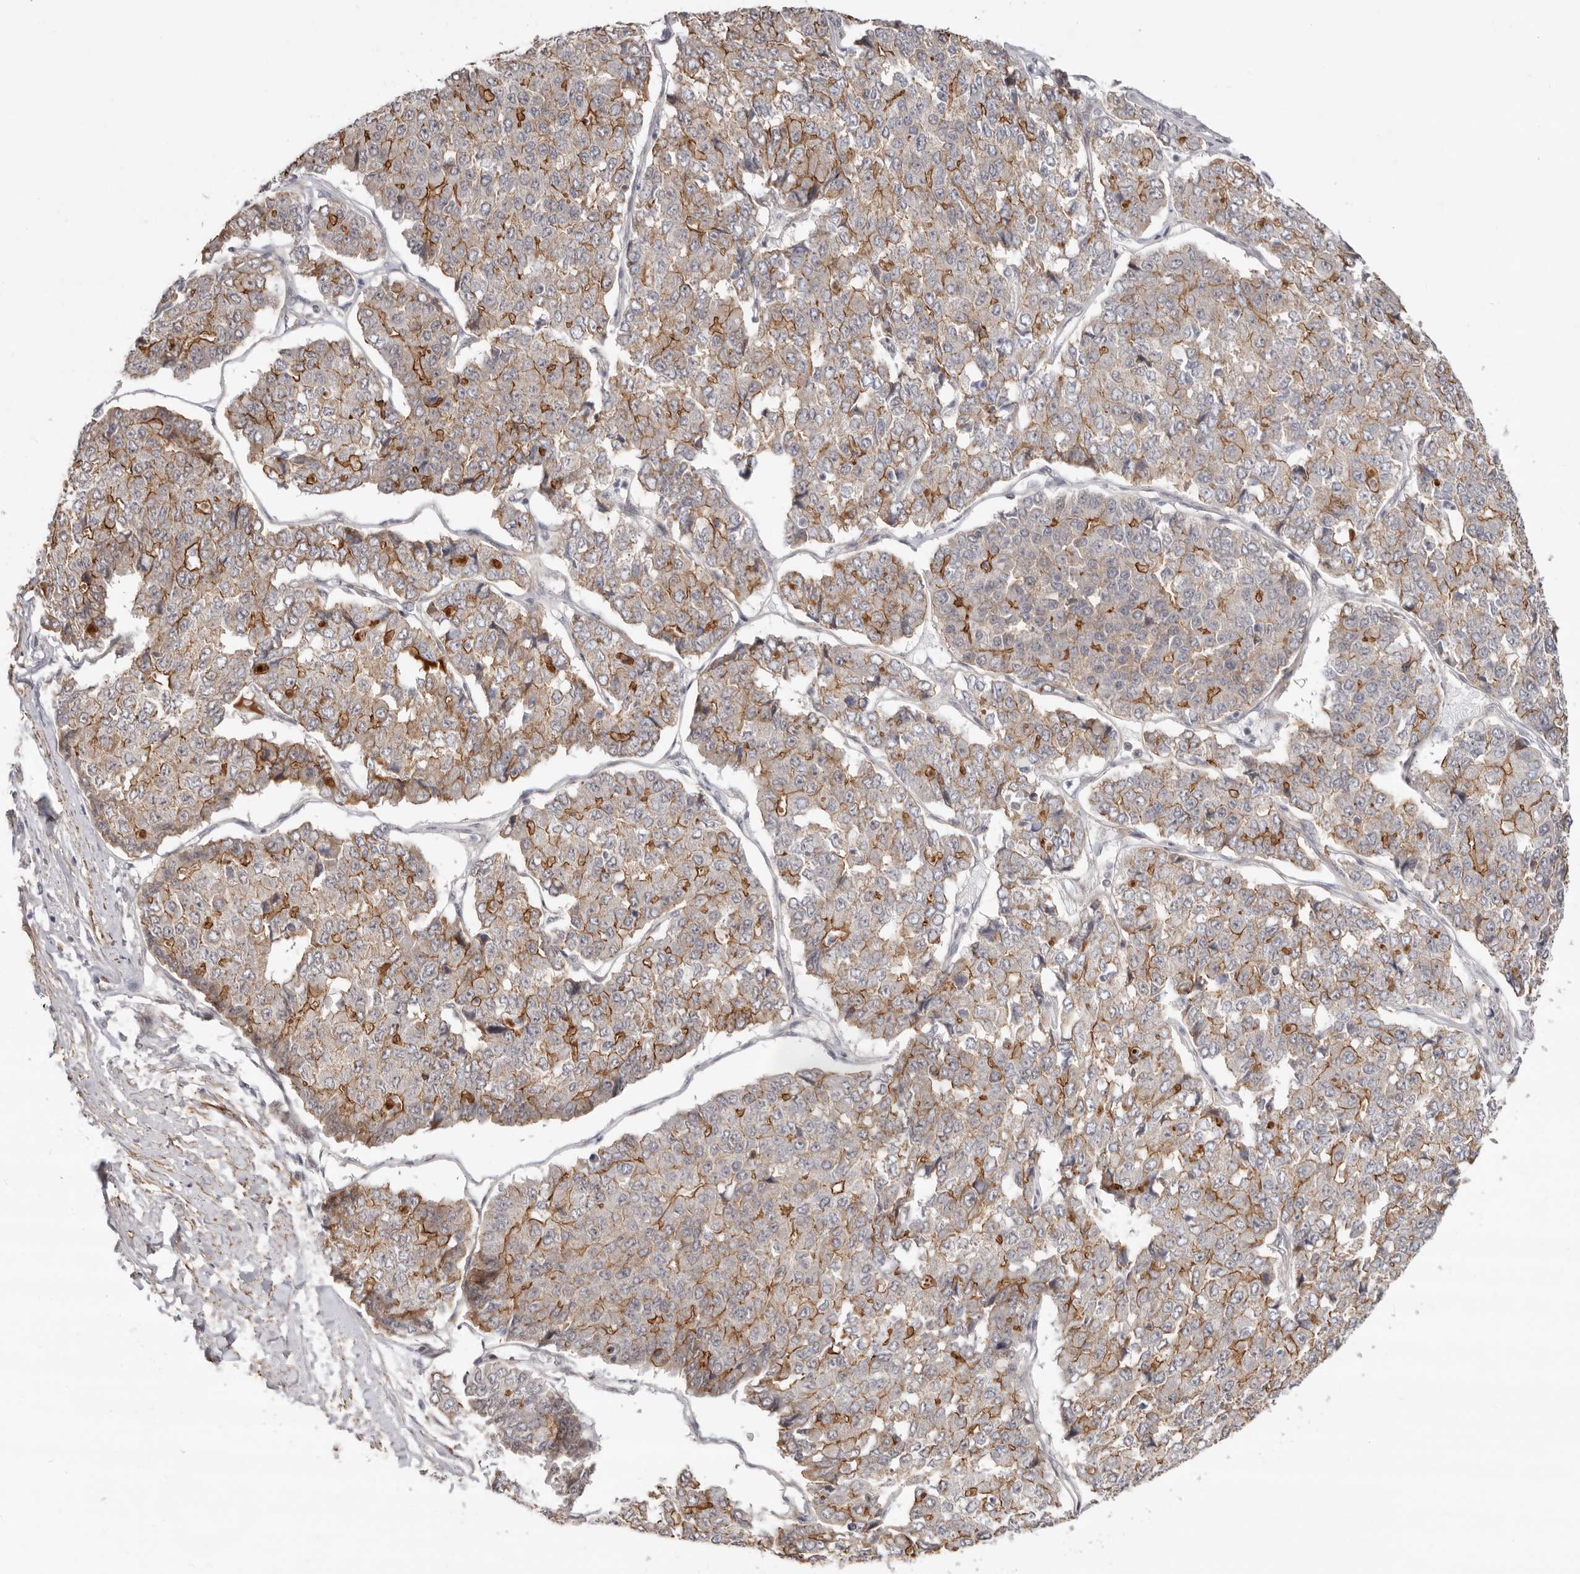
{"staining": {"intensity": "moderate", "quantity": "25%-75%", "location": "cytoplasmic/membranous"}, "tissue": "pancreatic cancer", "cell_type": "Tumor cells", "image_type": "cancer", "snomed": [{"axis": "morphology", "description": "Adenocarcinoma, NOS"}, {"axis": "topography", "description": "Pancreas"}], "caption": "This is a histology image of immunohistochemistry staining of adenocarcinoma (pancreatic), which shows moderate positivity in the cytoplasmic/membranous of tumor cells.", "gene": "SZT2", "patient": {"sex": "male", "age": 50}}